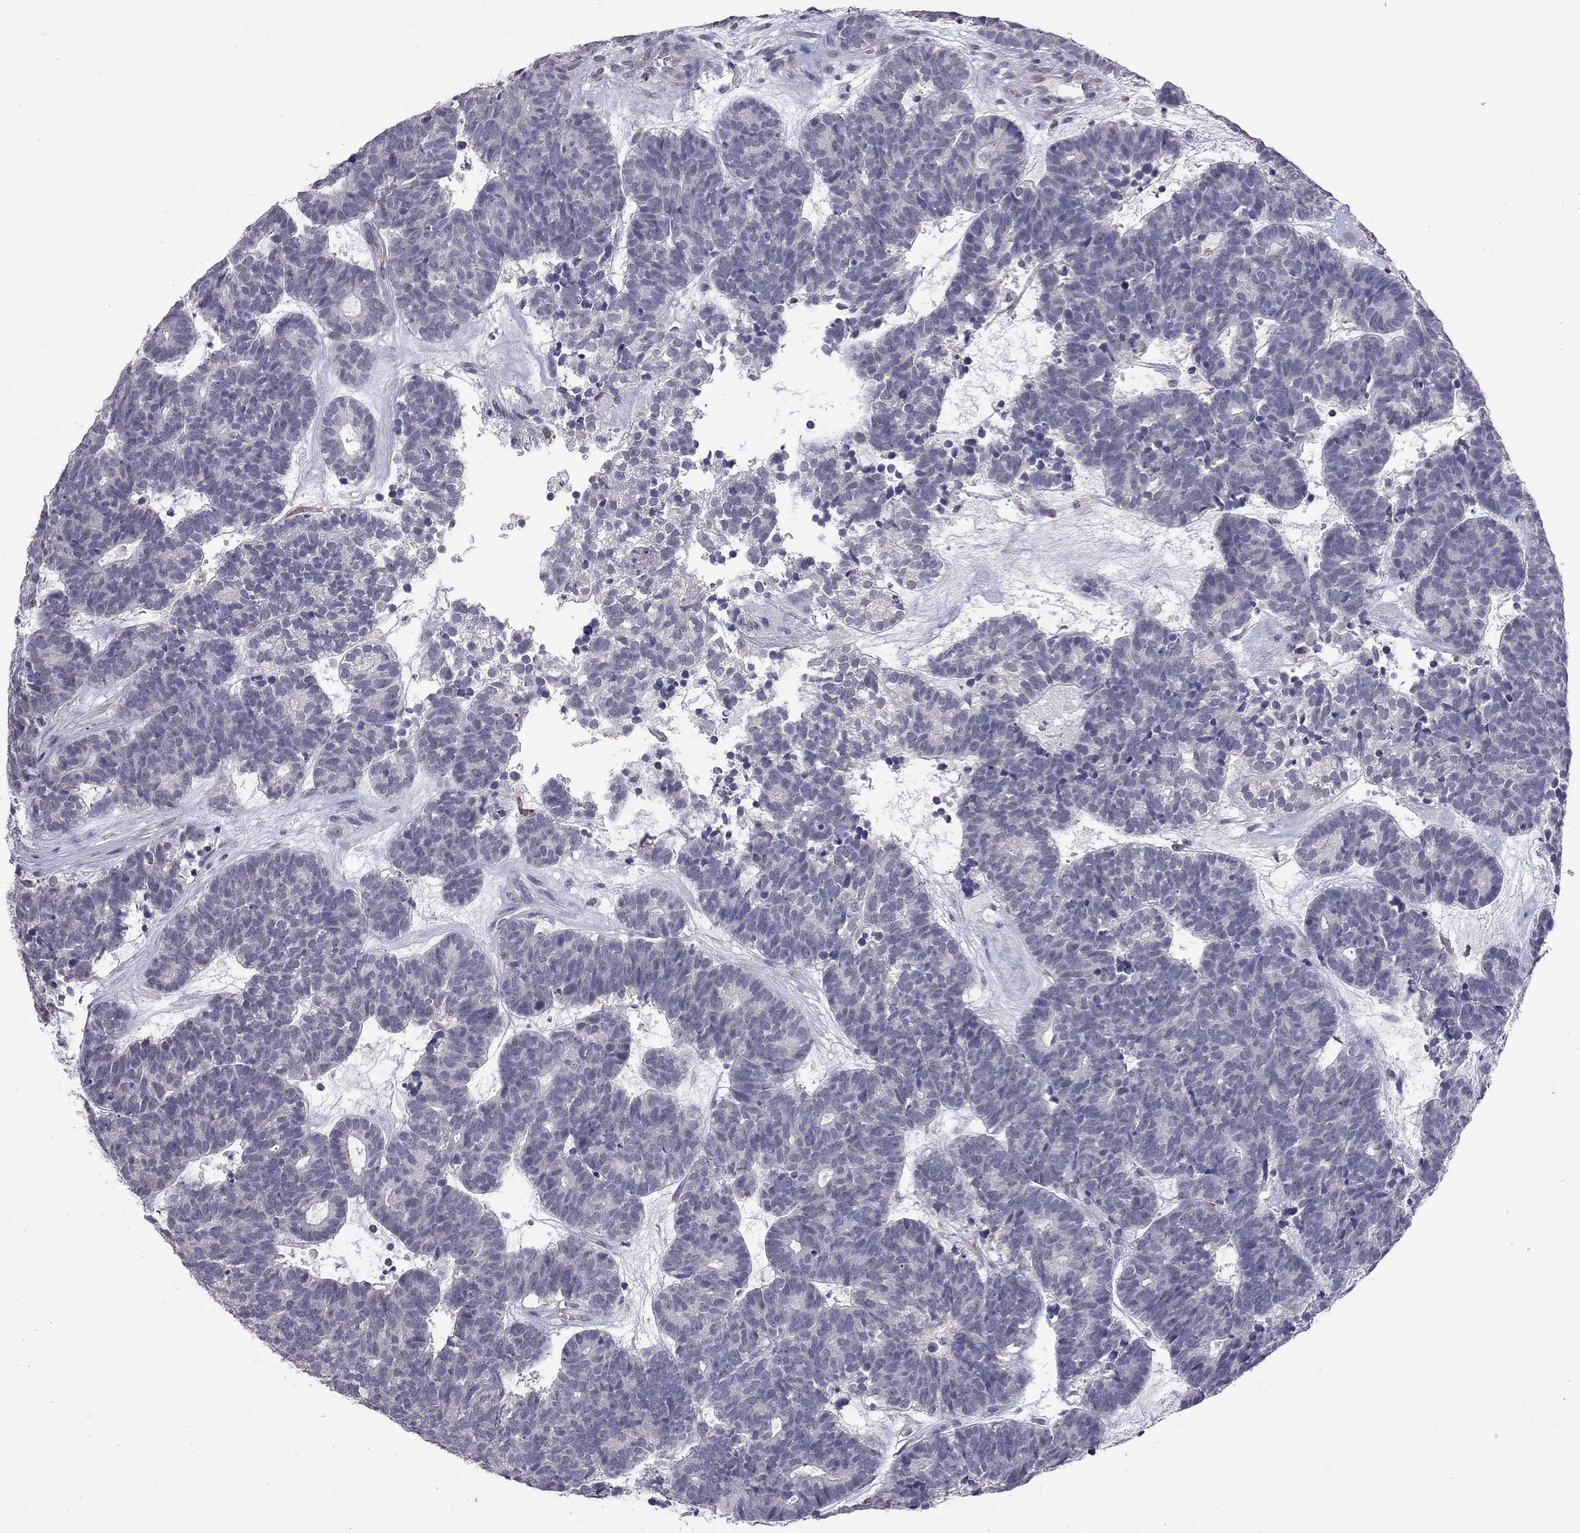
{"staining": {"intensity": "negative", "quantity": "none", "location": "none"}, "tissue": "head and neck cancer", "cell_type": "Tumor cells", "image_type": "cancer", "snomed": [{"axis": "morphology", "description": "Adenocarcinoma, NOS"}, {"axis": "topography", "description": "Head-Neck"}], "caption": "Tumor cells show no significant positivity in head and neck cancer.", "gene": "WNK3", "patient": {"sex": "female", "age": 81}}